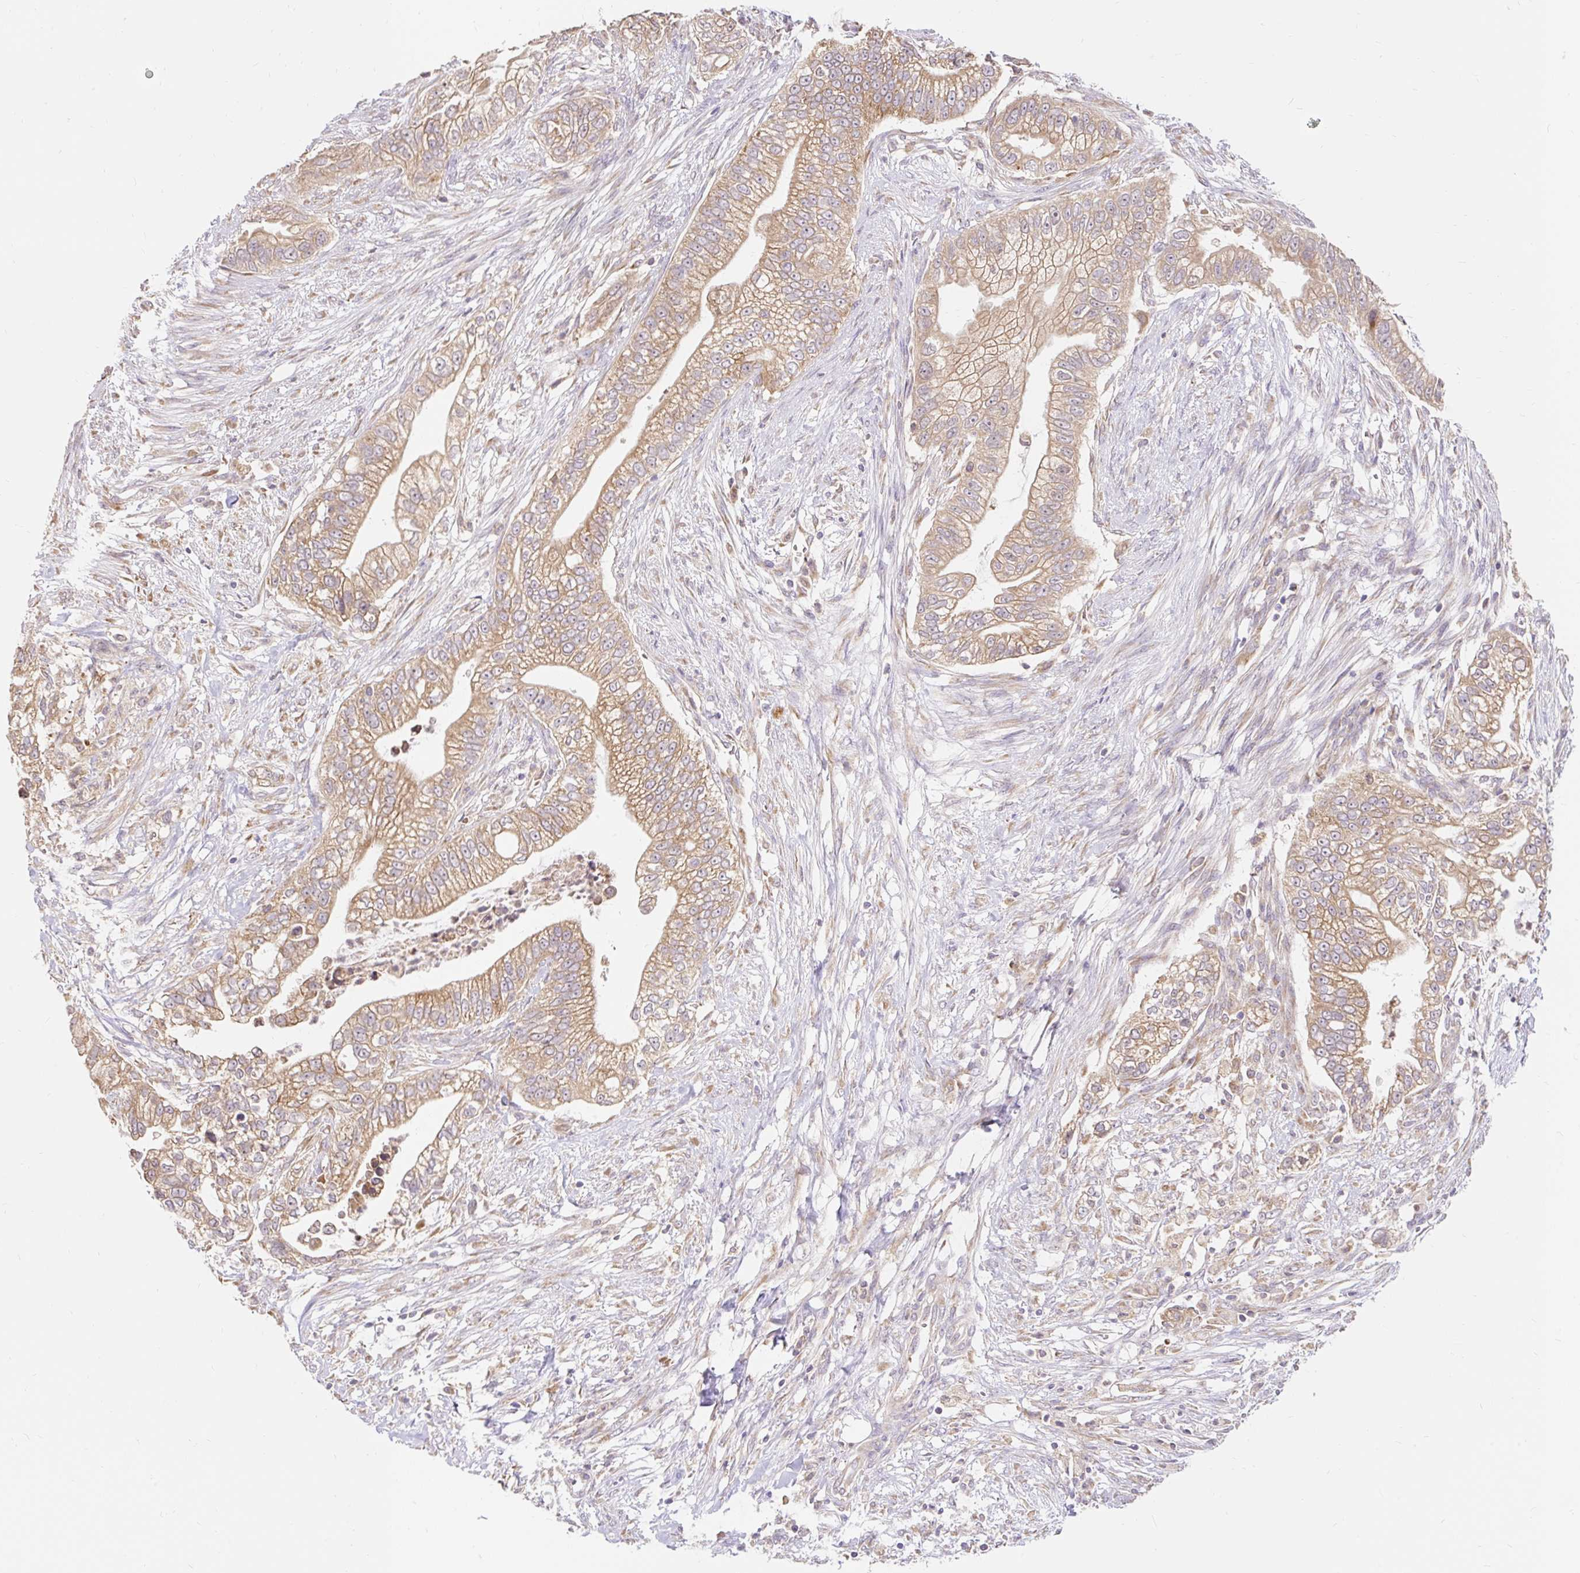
{"staining": {"intensity": "moderate", "quantity": ">75%", "location": "cytoplasmic/membranous"}, "tissue": "pancreatic cancer", "cell_type": "Tumor cells", "image_type": "cancer", "snomed": [{"axis": "morphology", "description": "Adenocarcinoma, NOS"}, {"axis": "topography", "description": "Pancreas"}], "caption": "Immunohistochemical staining of pancreatic adenocarcinoma exhibits medium levels of moderate cytoplasmic/membranous protein expression in about >75% of tumor cells.", "gene": "SEC63", "patient": {"sex": "male", "age": 70}}